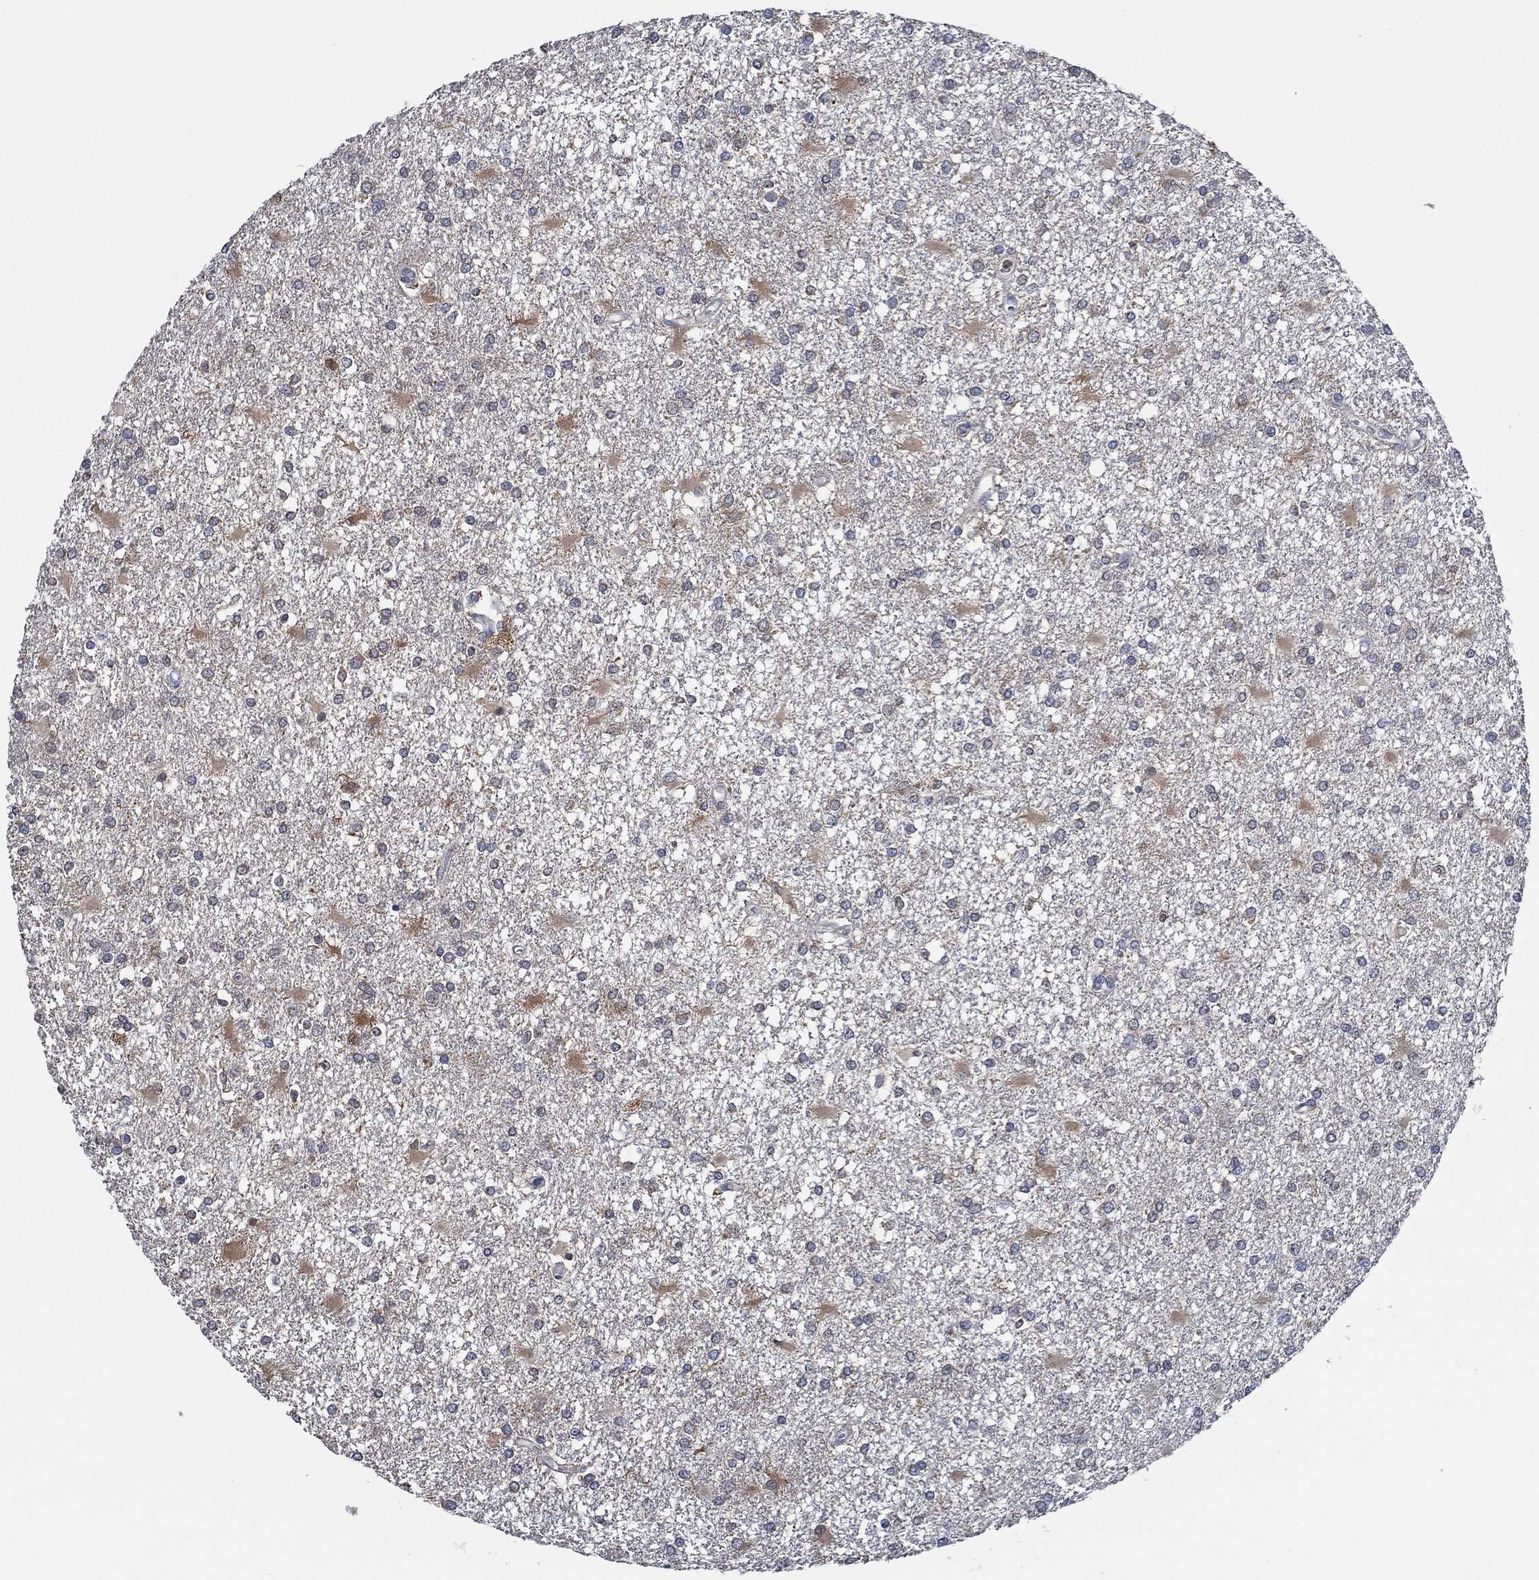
{"staining": {"intensity": "negative", "quantity": "none", "location": "none"}, "tissue": "glioma", "cell_type": "Tumor cells", "image_type": "cancer", "snomed": [{"axis": "morphology", "description": "Glioma, malignant, High grade"}, {"axis": "topography", "description": "Cerebral cortex"}], "caption": "Immunohistochemistry (IHC) of human glioma displays no expression in tumor cells.", "gene": "DACT1", "patient": {"sex": "male", "age": 79}}